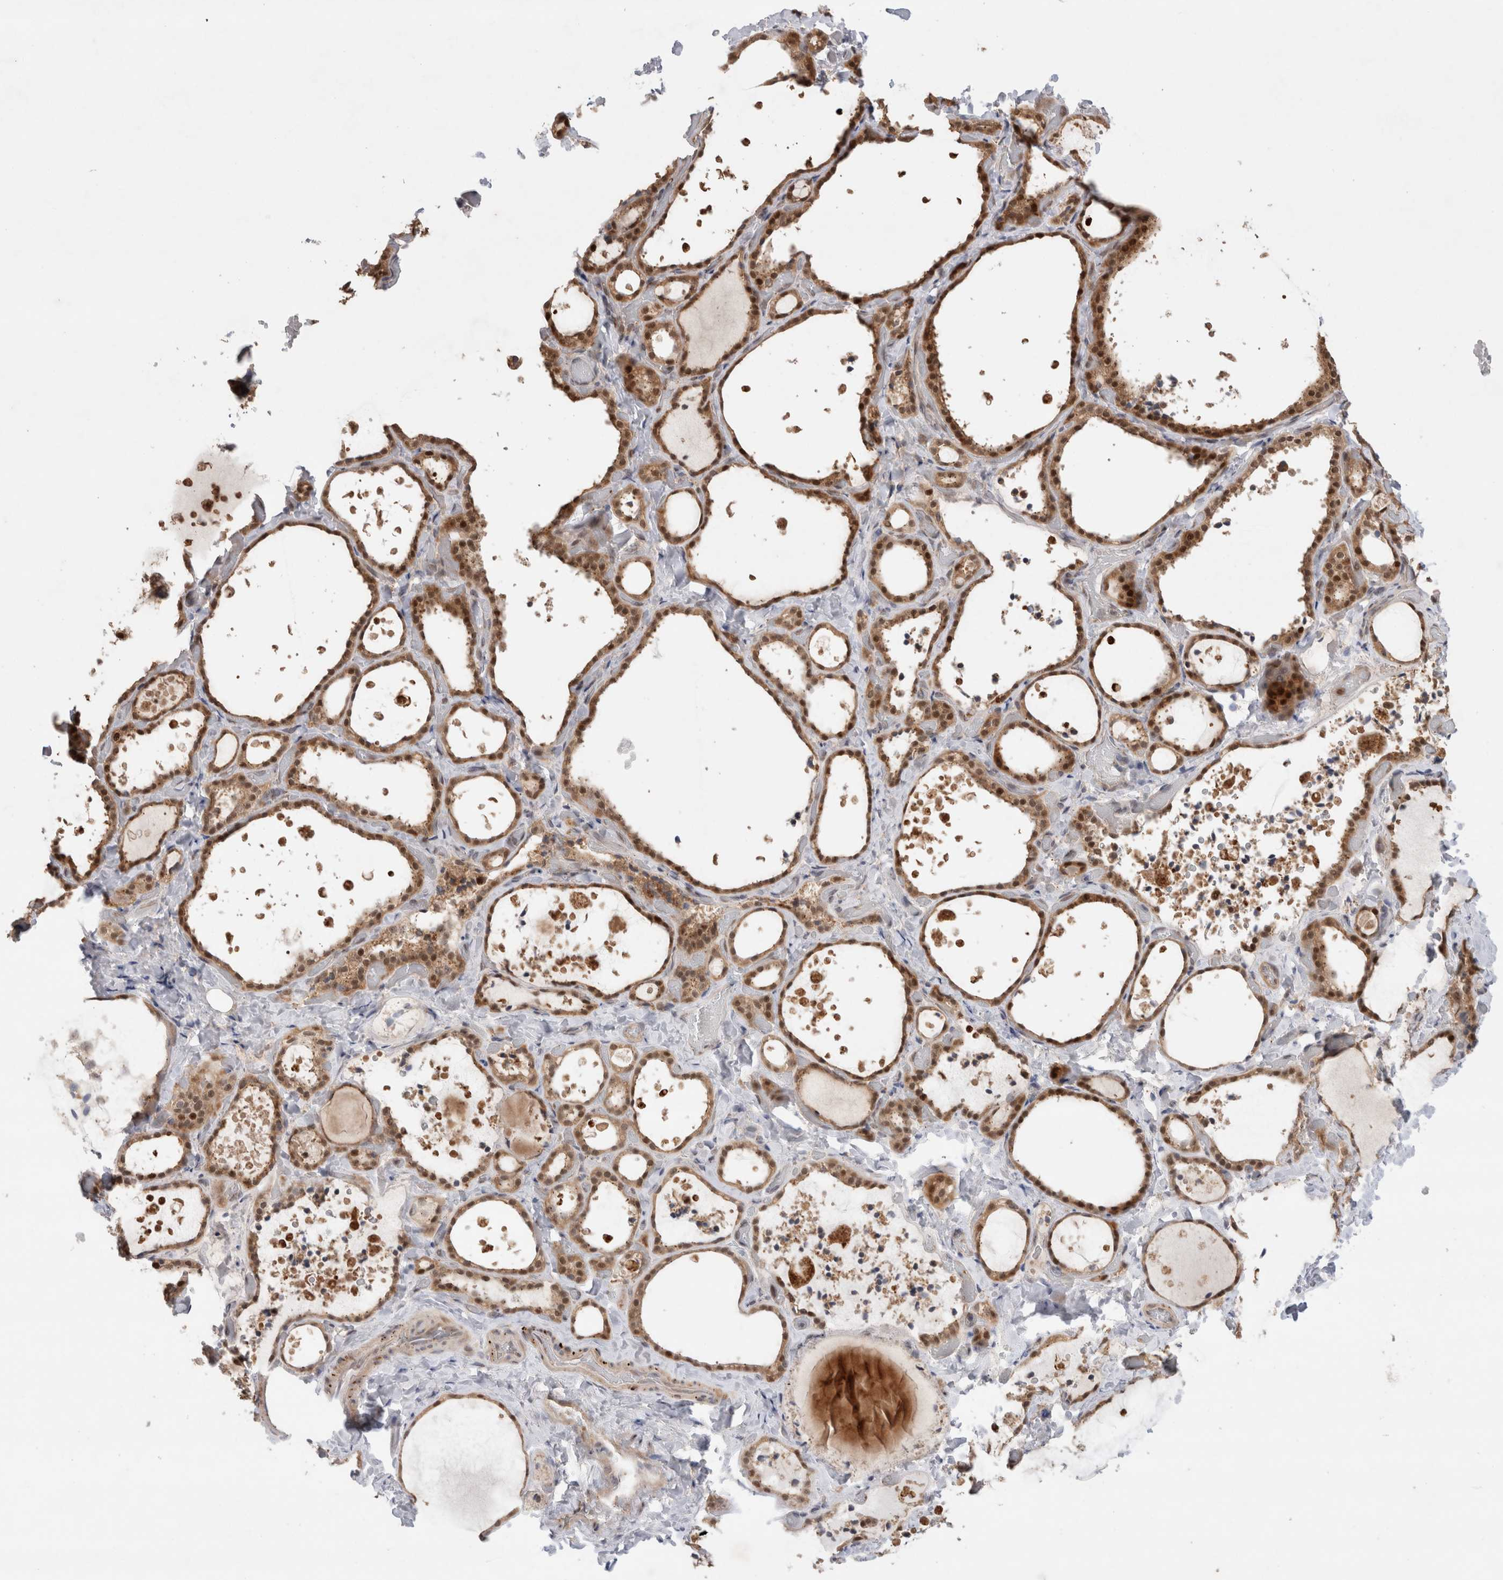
{"staining": {"intensity": "moderate", "quantity": ">75%", "location": "cytoplasmic/membranous,nuclear"}, "tissue": "thyroid gland", "cell_type": "Glandular cells", "image_type": "normal", "snomed": [{"axis": "morphology", "description": "Normal tissue, NOS"}, {"axis": "topography", "description": "Thyroid gland"}], "caption": "The image demonstrates staining of benign thyroid gland, revealing moderate cytoplasmic/membranous,nuclear protein positivity (brown color) within glandular cells.", "gene": "SLC29A1", "patient": {"sex": "female", "age": 44}}